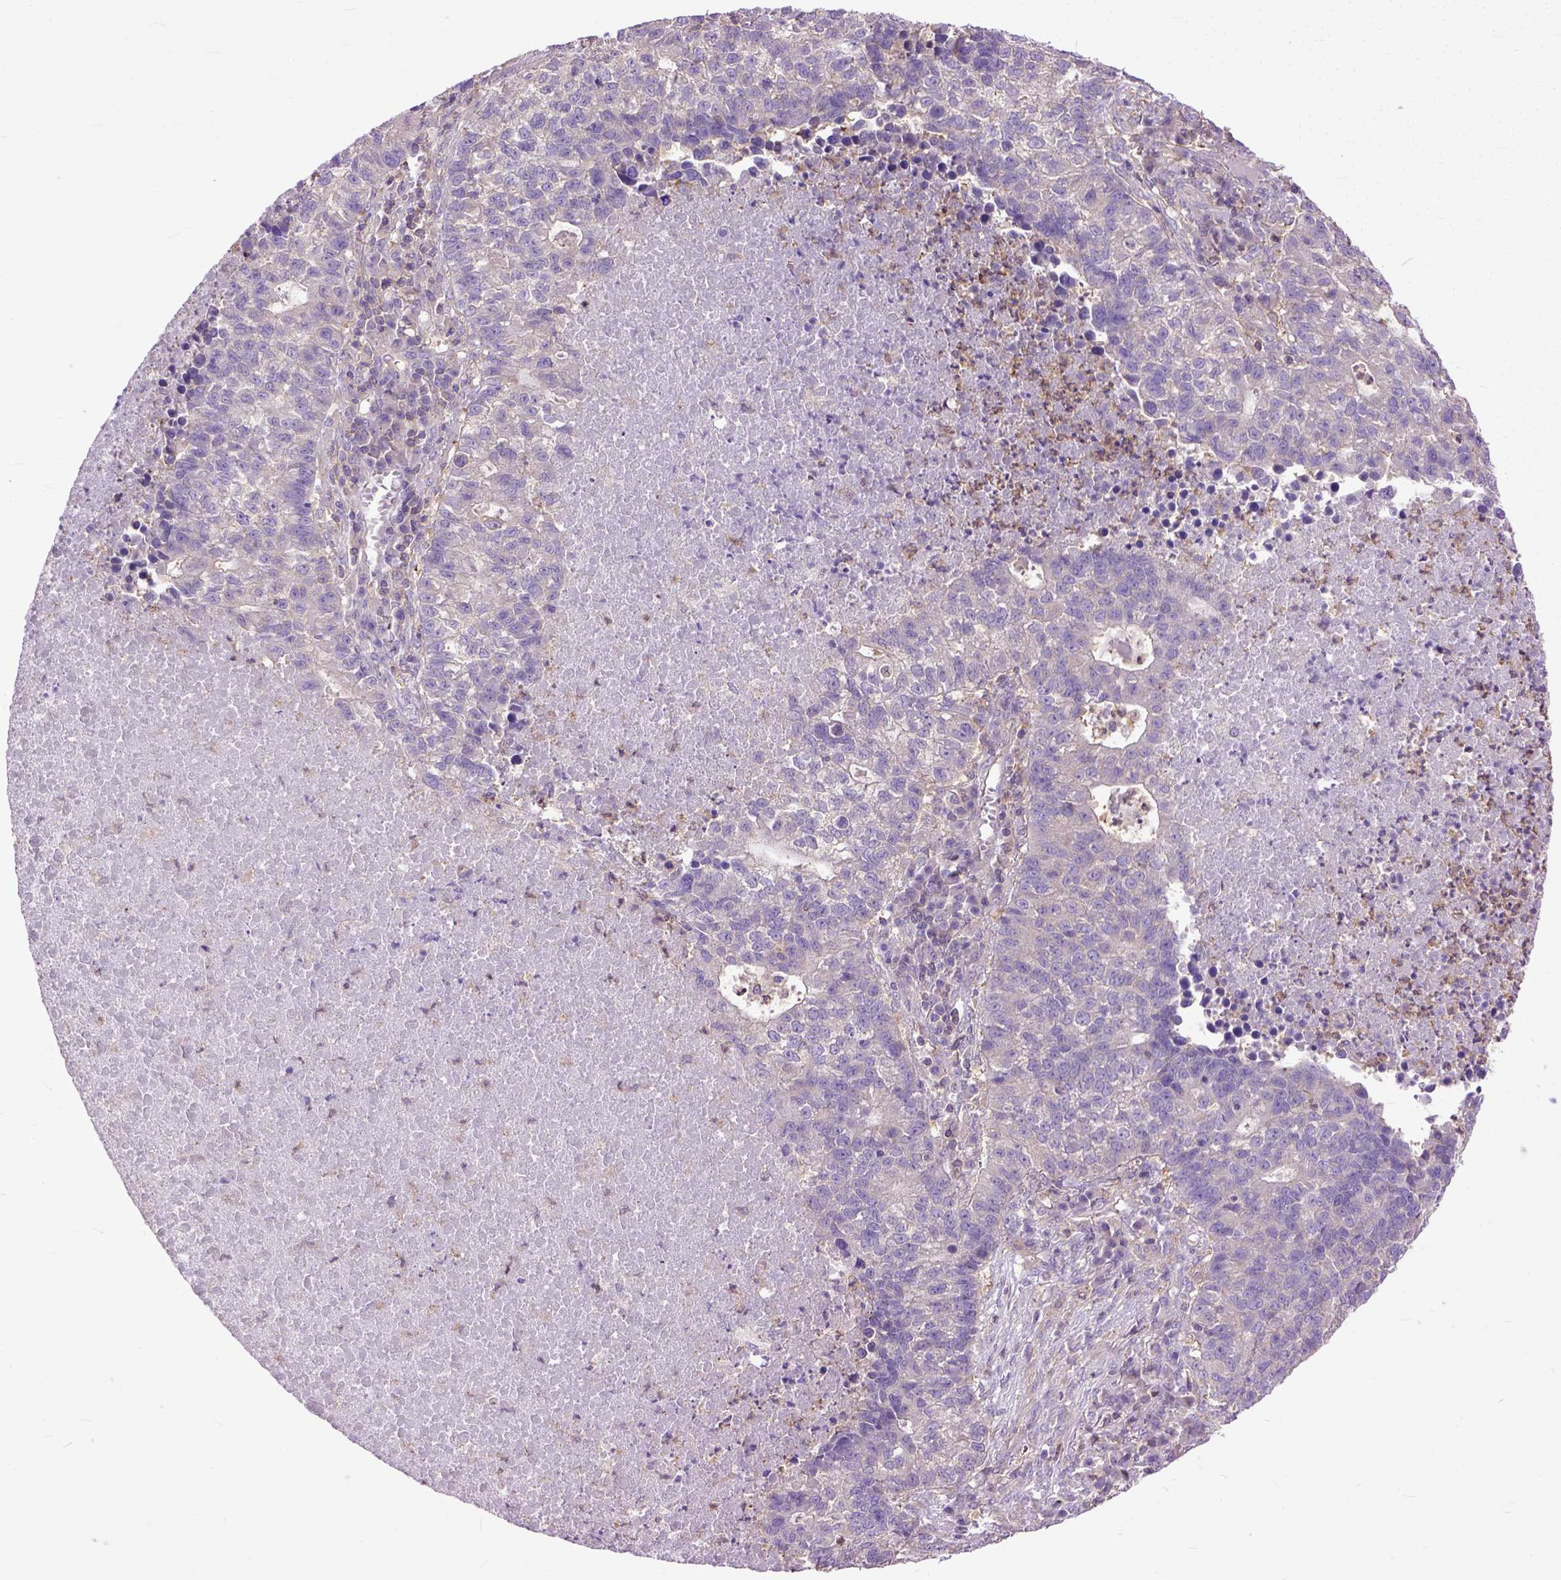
{"staining": {"intensity": "weak", "quantity": "<25%", "location": "cytoplasmic/membranous"}, "tissue": "lung cancer", "cell_type": "Tumor cells", "image_type": "cancer", "snomed": [{"axis": "morphology", "description": "Adenocarcinoma, NOS"}, {"axis": "topography", "description": "Lung"}], "caption": "Micrograph shows no protein expression in tumor cells of adenocarcinoma (lung) tissue.", "gene": "NAMPT", "patient": {"sex": "male", "age": 57}}